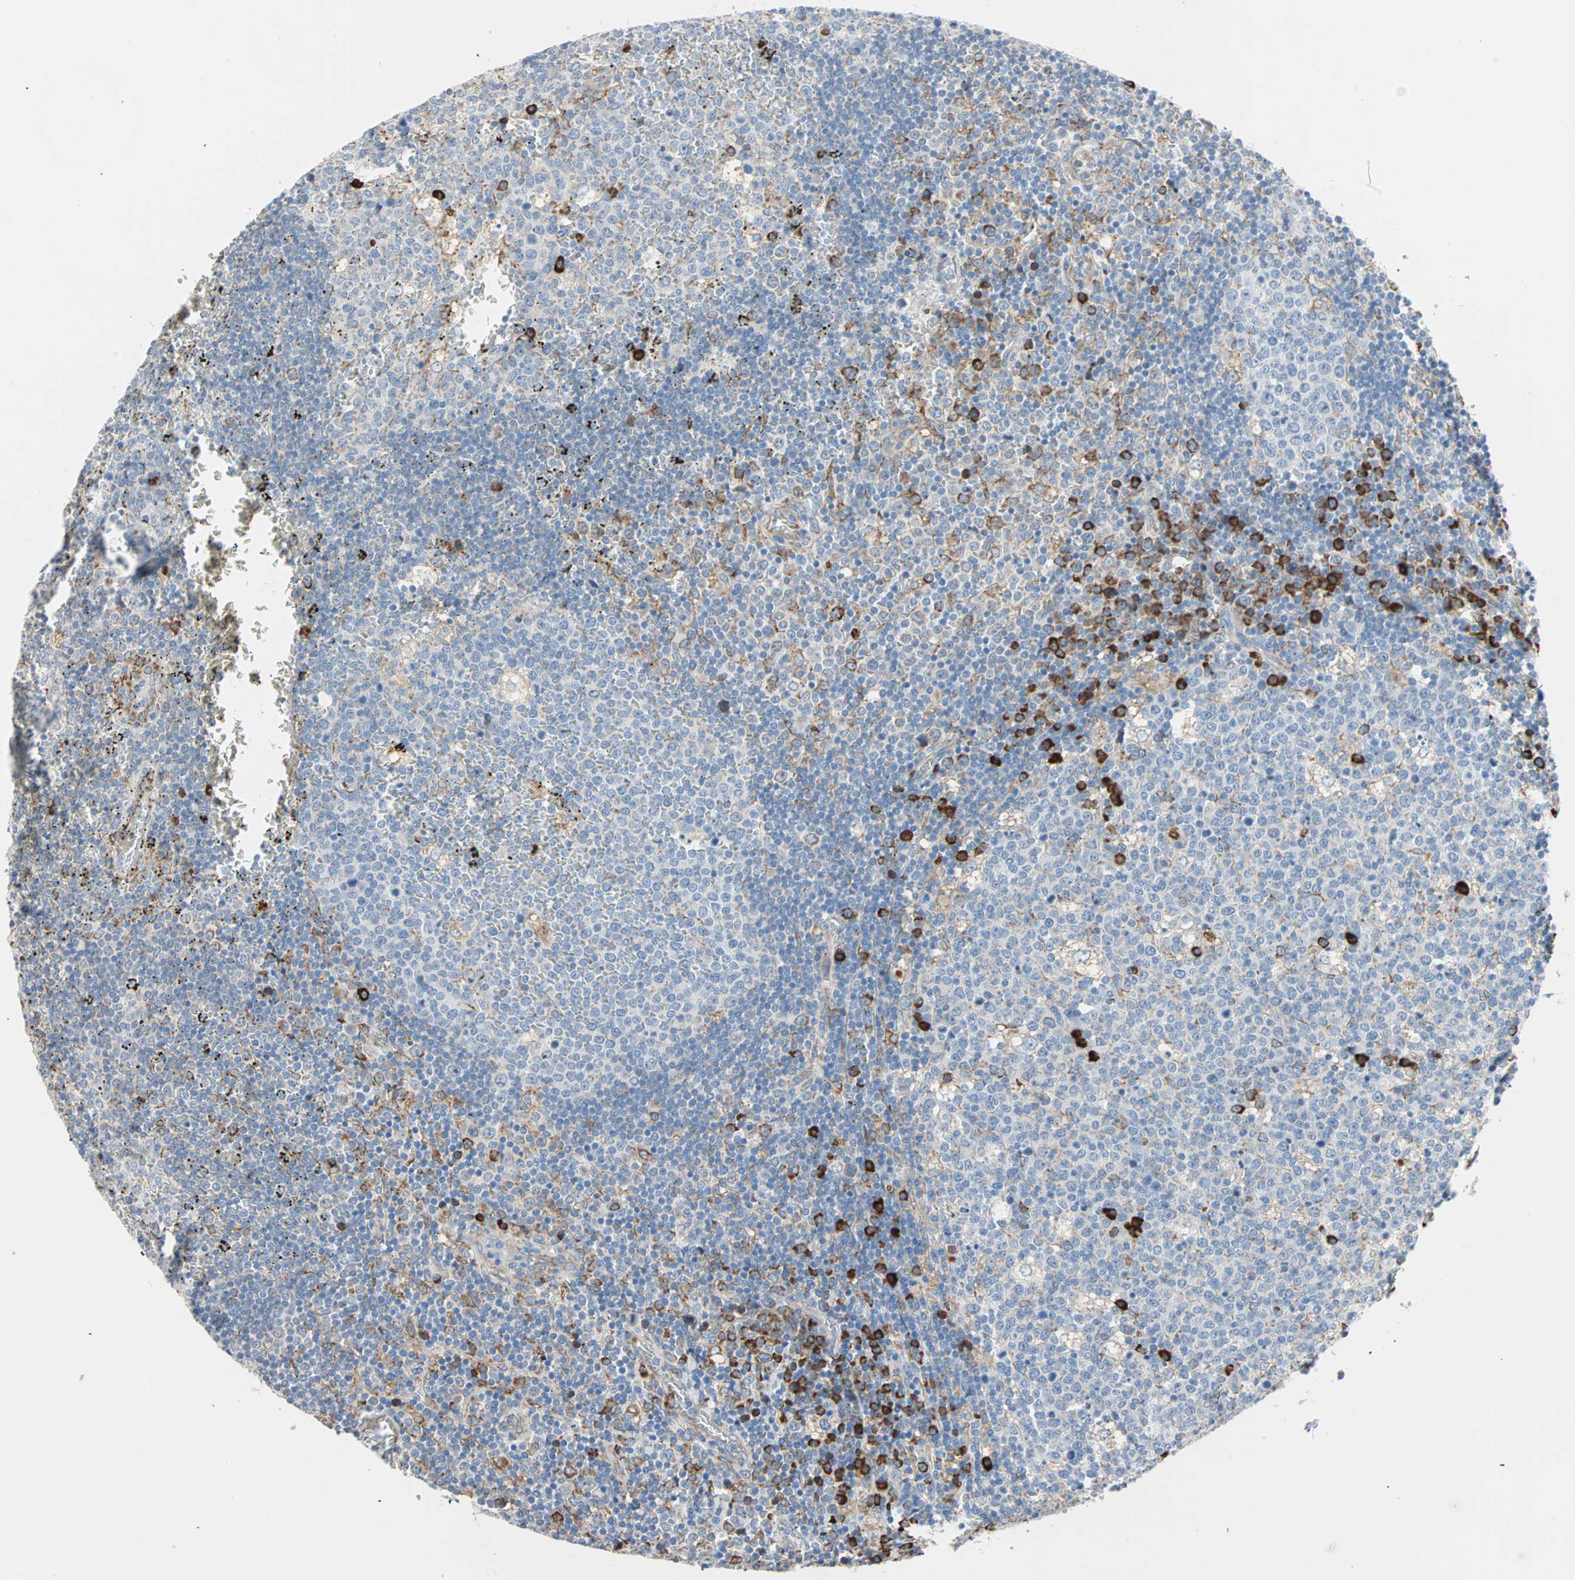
{"staining": {"intensity": "strong", "quantity": "<25%", "location": "cytoplasmic/membranous"}, "tissue": "lymph node", "cell_type": "Germinal center cells", "image_type": "normal", "snomed": [{"axis": "morphology", "description": "Normal tissue, NOS"}, {"axis": "topography", "description": "Lymph node"}, {"axis": "topography", "description": "Salivary gland"}], "caption": "Germinal center cells show medium levels of strong cytoplasmic/membranous positivity in approximately <25% of cells in benign lymph node. (DAB (3,3'-diaminobenzidine) IHC, brown staining for protein, blue staining for nuclei).", "gene": "PLCXD1", "patient": {"sex": "male", "age": 8}}